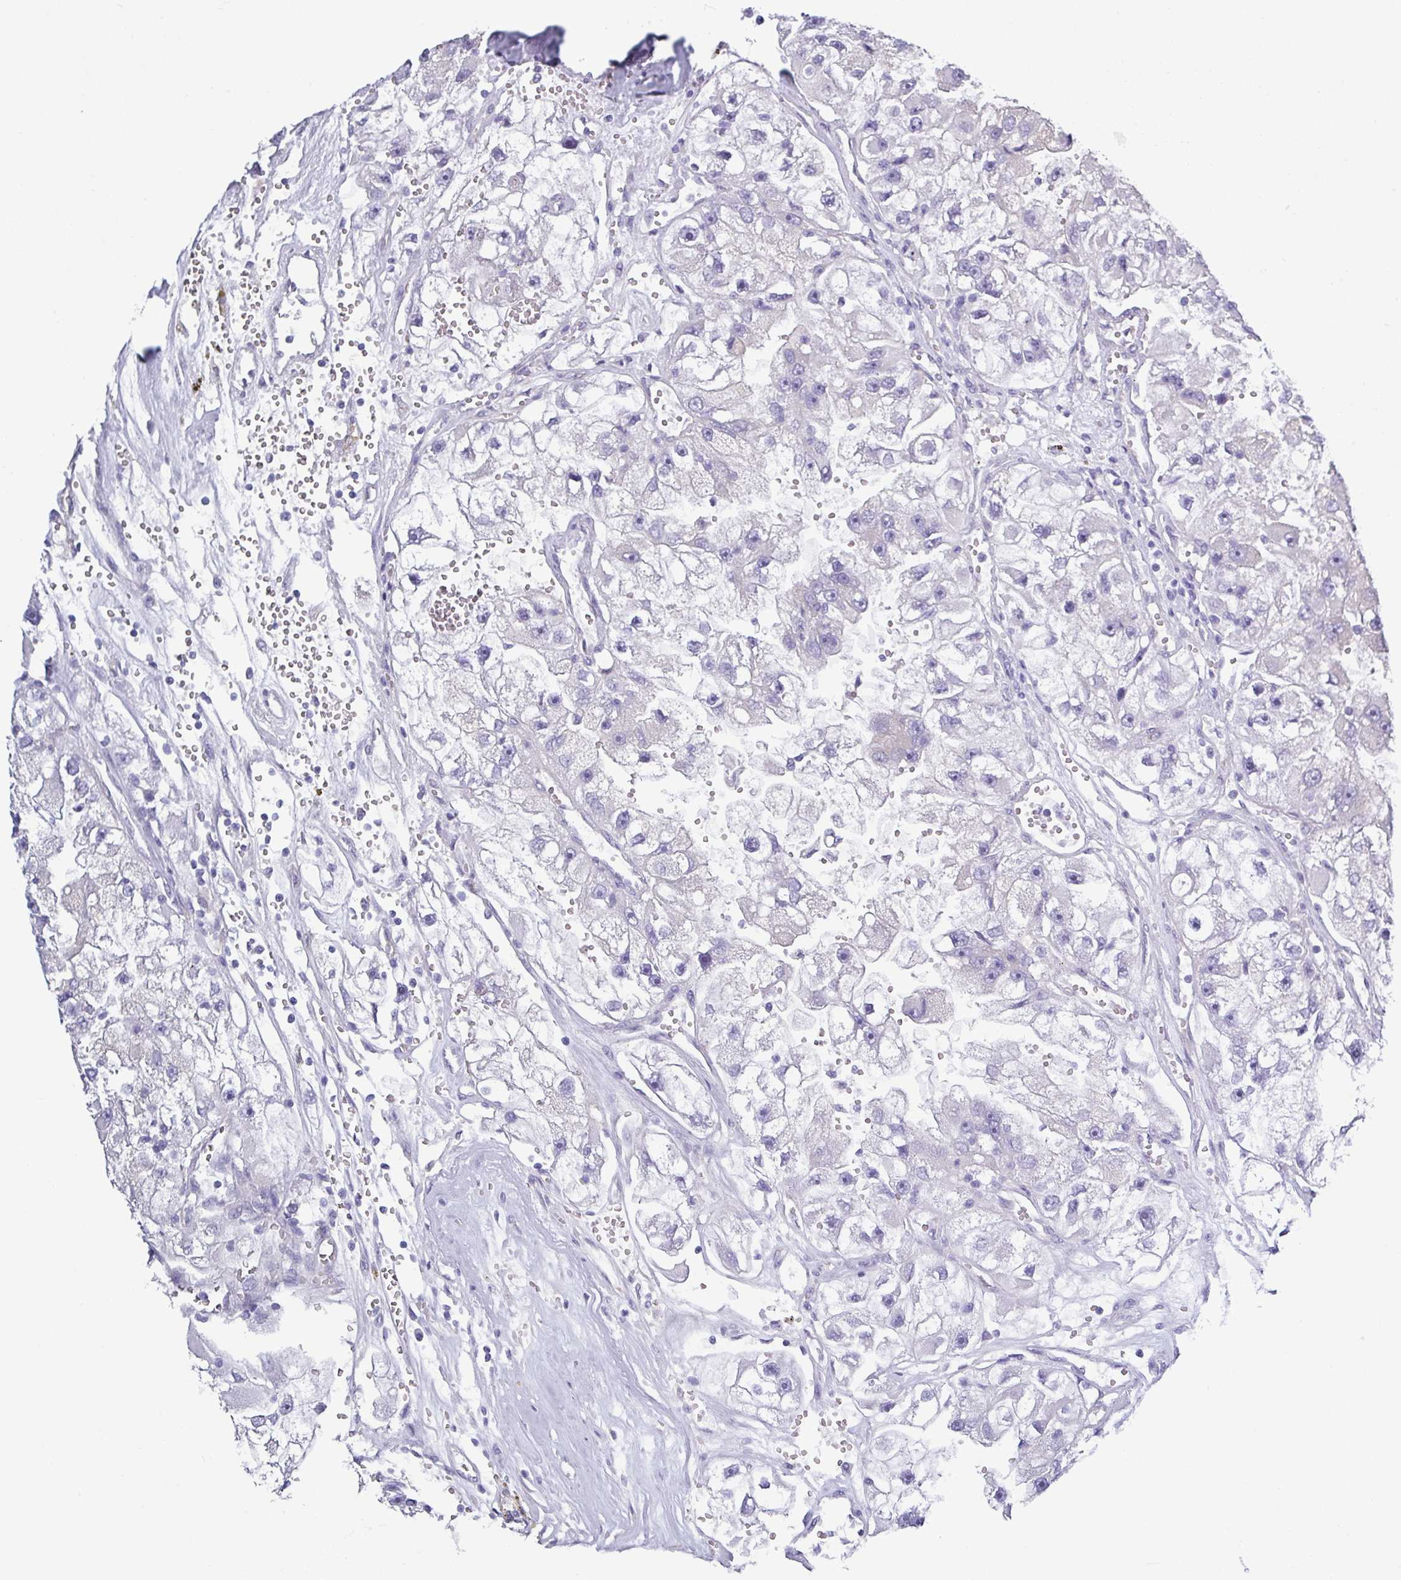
{"staining": {"intensity": "negative", "quantity": "none", "location": "none"}, "tissue": "renal cancer", "cell_type": "Tumor cells", "image_type": "cancer", "snomed": [{"axis": "morphology", "description": "Adenocarcinoma, NOS"}, {"axis": "topography", "description": "Kidney"}], "caption": "This is an immunohistochemistry (IHC) image of renal cancer. There is no staining in tumor cells.", "gene": "ABCC5", "patient": {"sex": "male", "age": 63}}